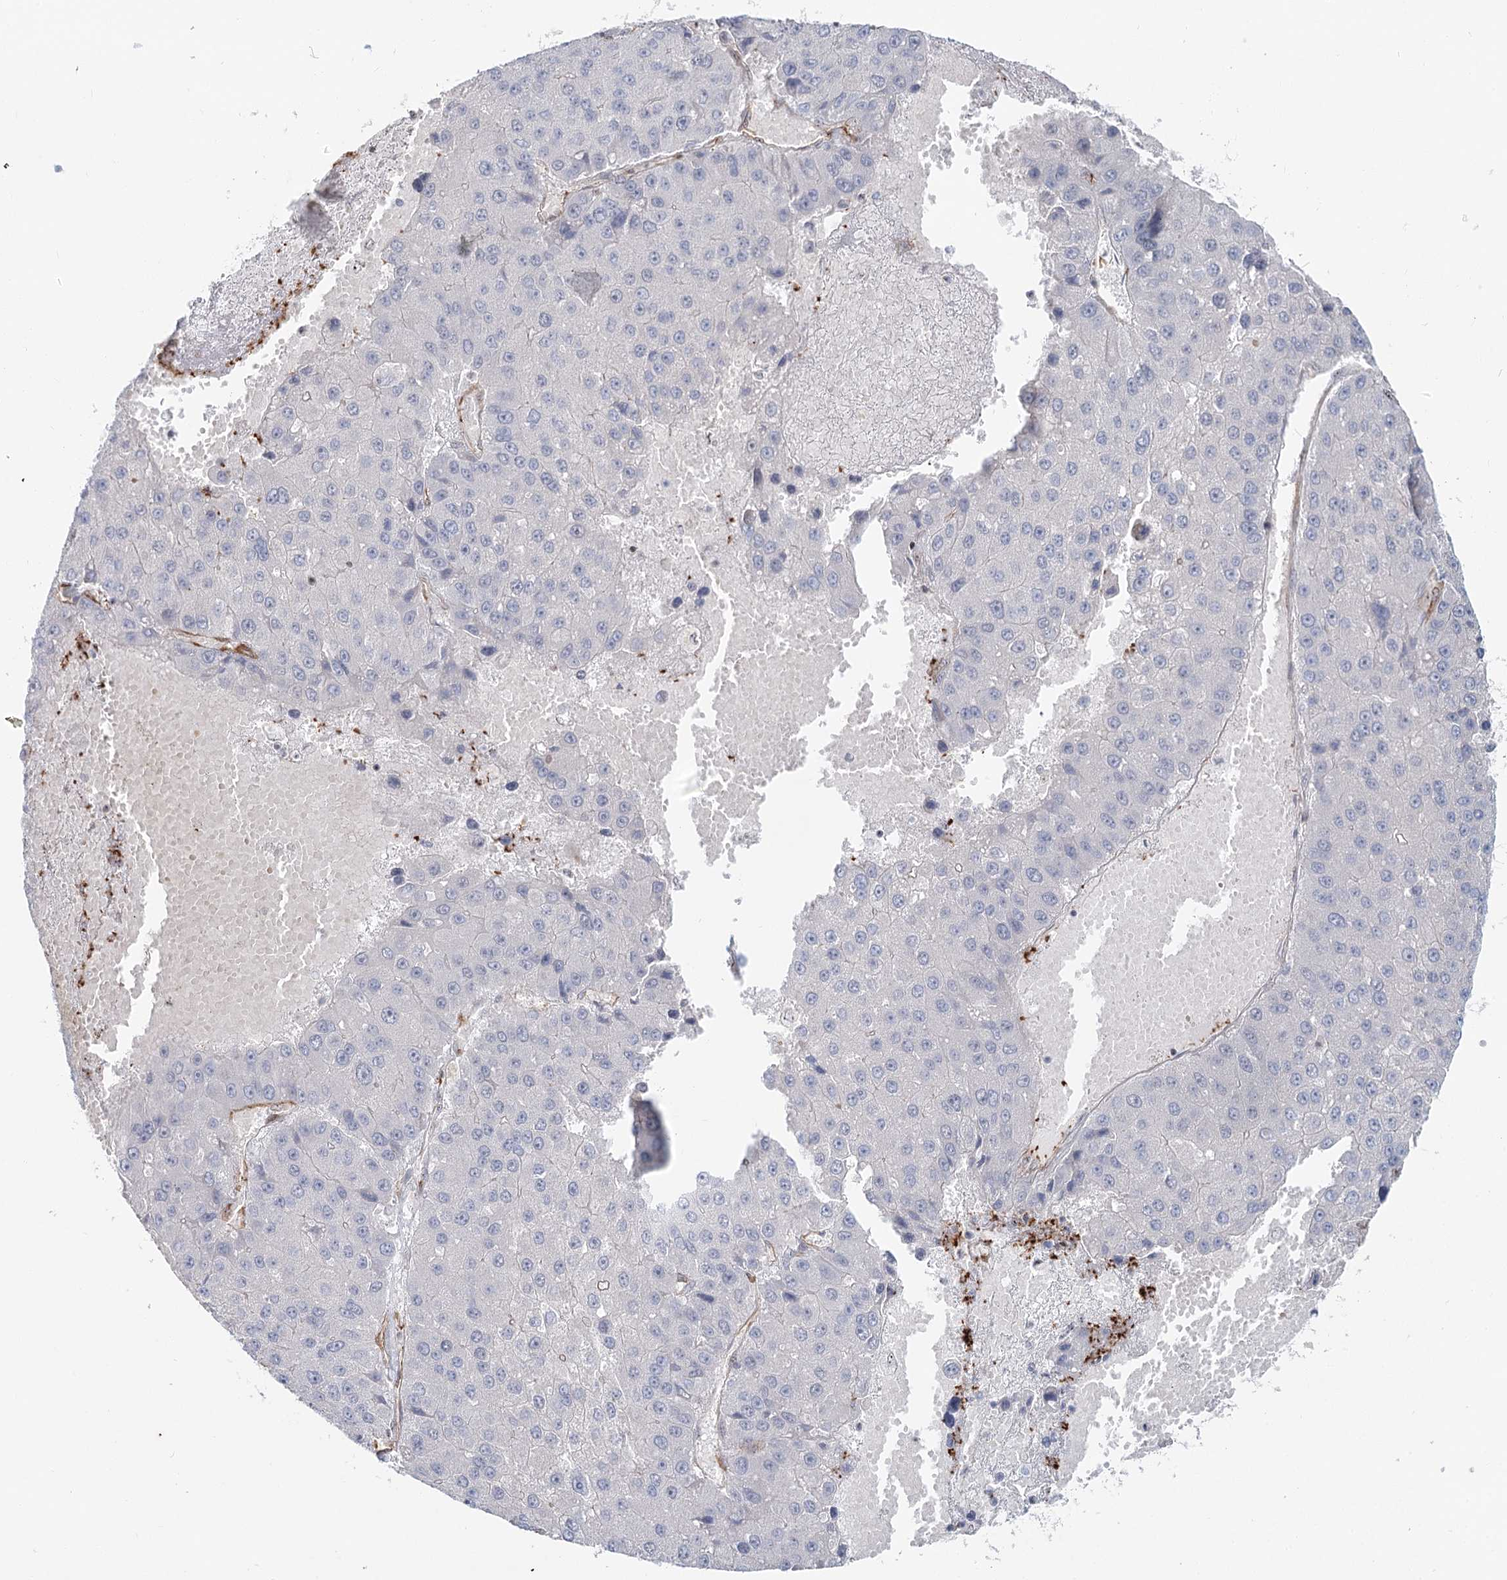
{"staining": {"intensity": "negative", "quantity": "none", "location": "none"}, "tissue": "liver cancer", "cell_type": "Tumor cells", "image_type": "cancer", "snomed": [{"axis": "morphology", "description": "Carcinoma, Hepatocellular, NOS"}, {"axis": "topography", "description": "Liver"}], "caption": "Photomicrograph shows no protein positivity in tumor cells of liver cancer tissue.", "gene": "ZFYVE28", "patient": {"sex": "female", "age": 73}}